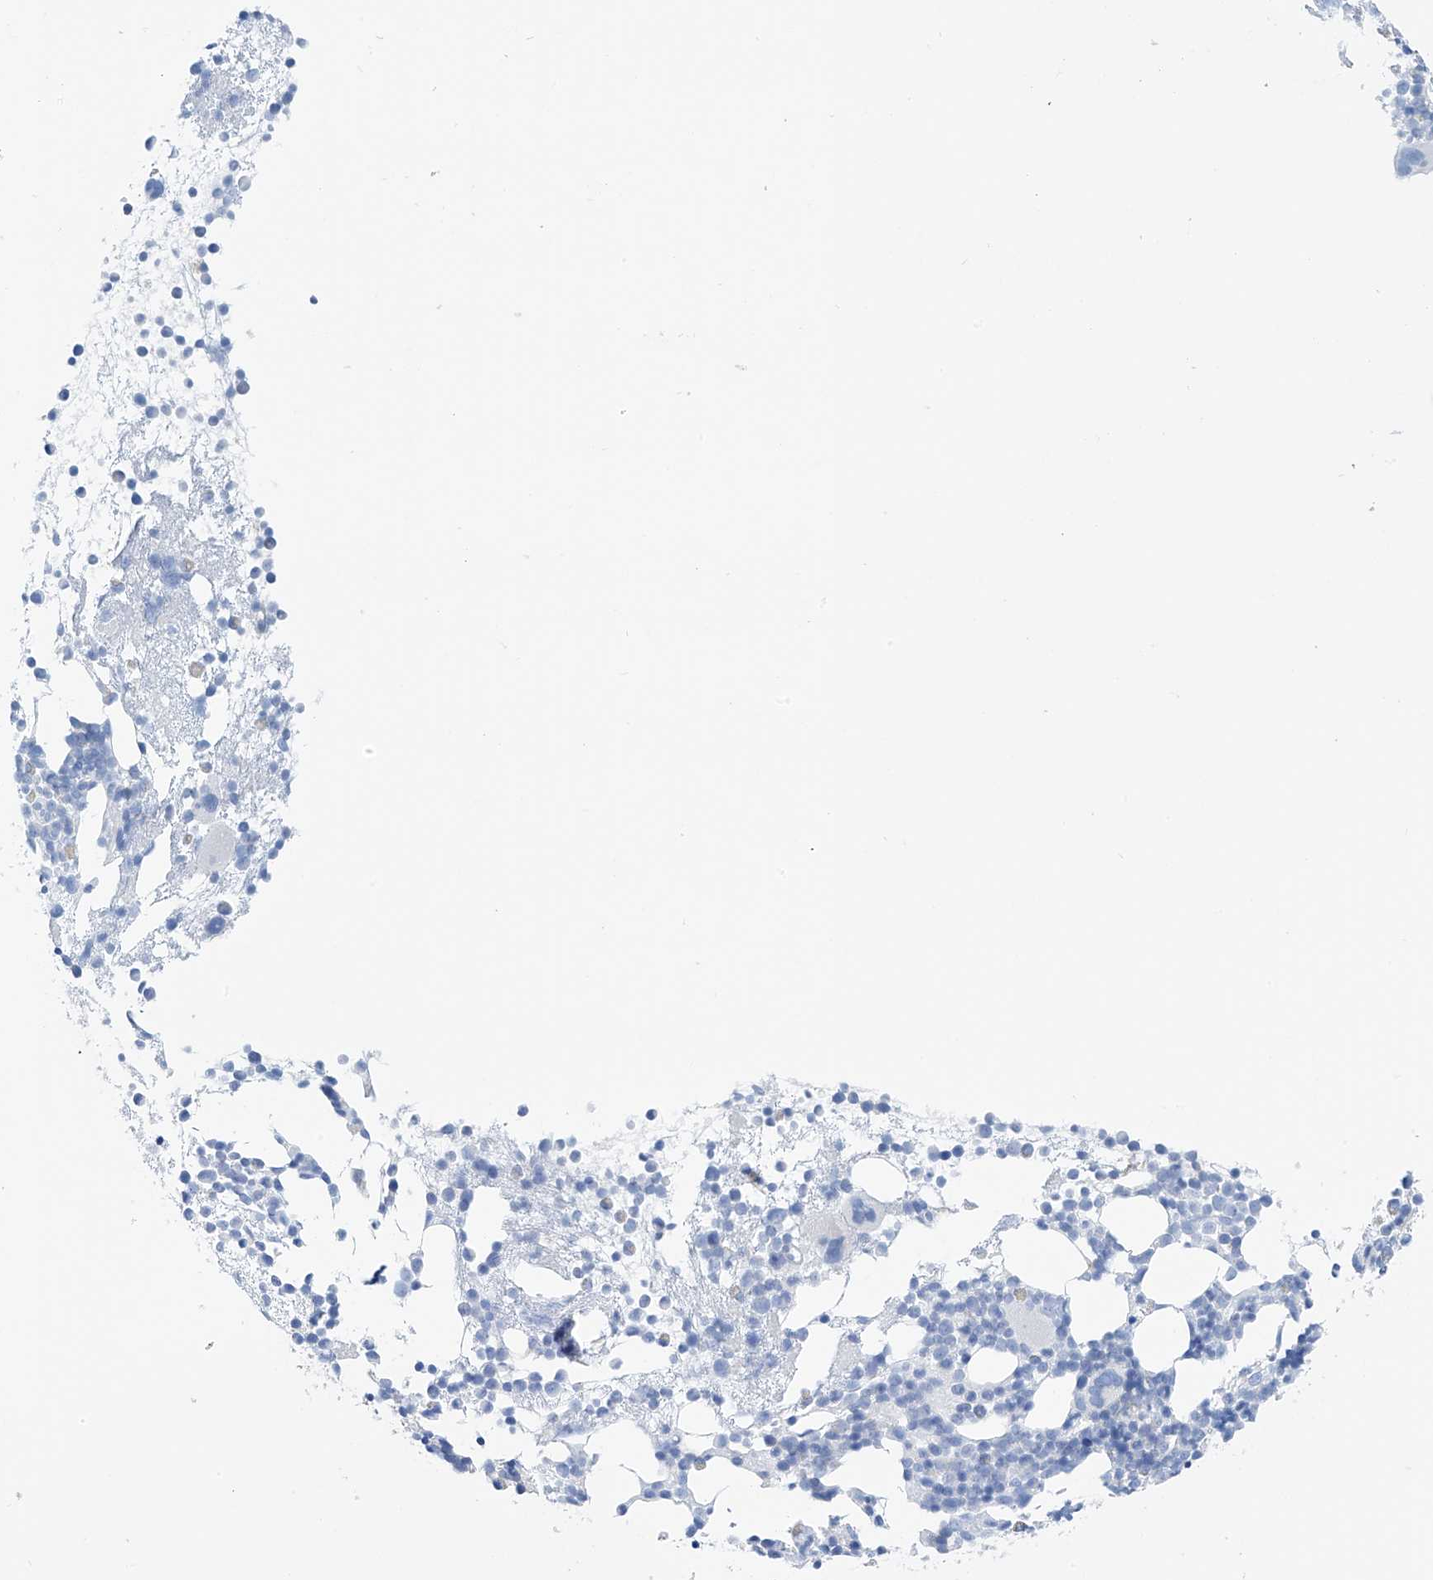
{"staining": {"intensity": "negative", "quantity": "none", "location": "none"}, "tissue": "bone marrow", "cell_type": "Hematopoietic cells", "image_type": "normal", "snomed": [{"axis": "morphology", "description": "Normal tissue, NOS"}, {"axis": "topography", "description": "Bone marrow"}], "caption": "Immunohistochemistry (IHC) of unremarkable human bone marrow demonstrates no positivity in hematopoietic cells.", "gene": "RCN2", "patient": {"sex": "female", "age": 57}}